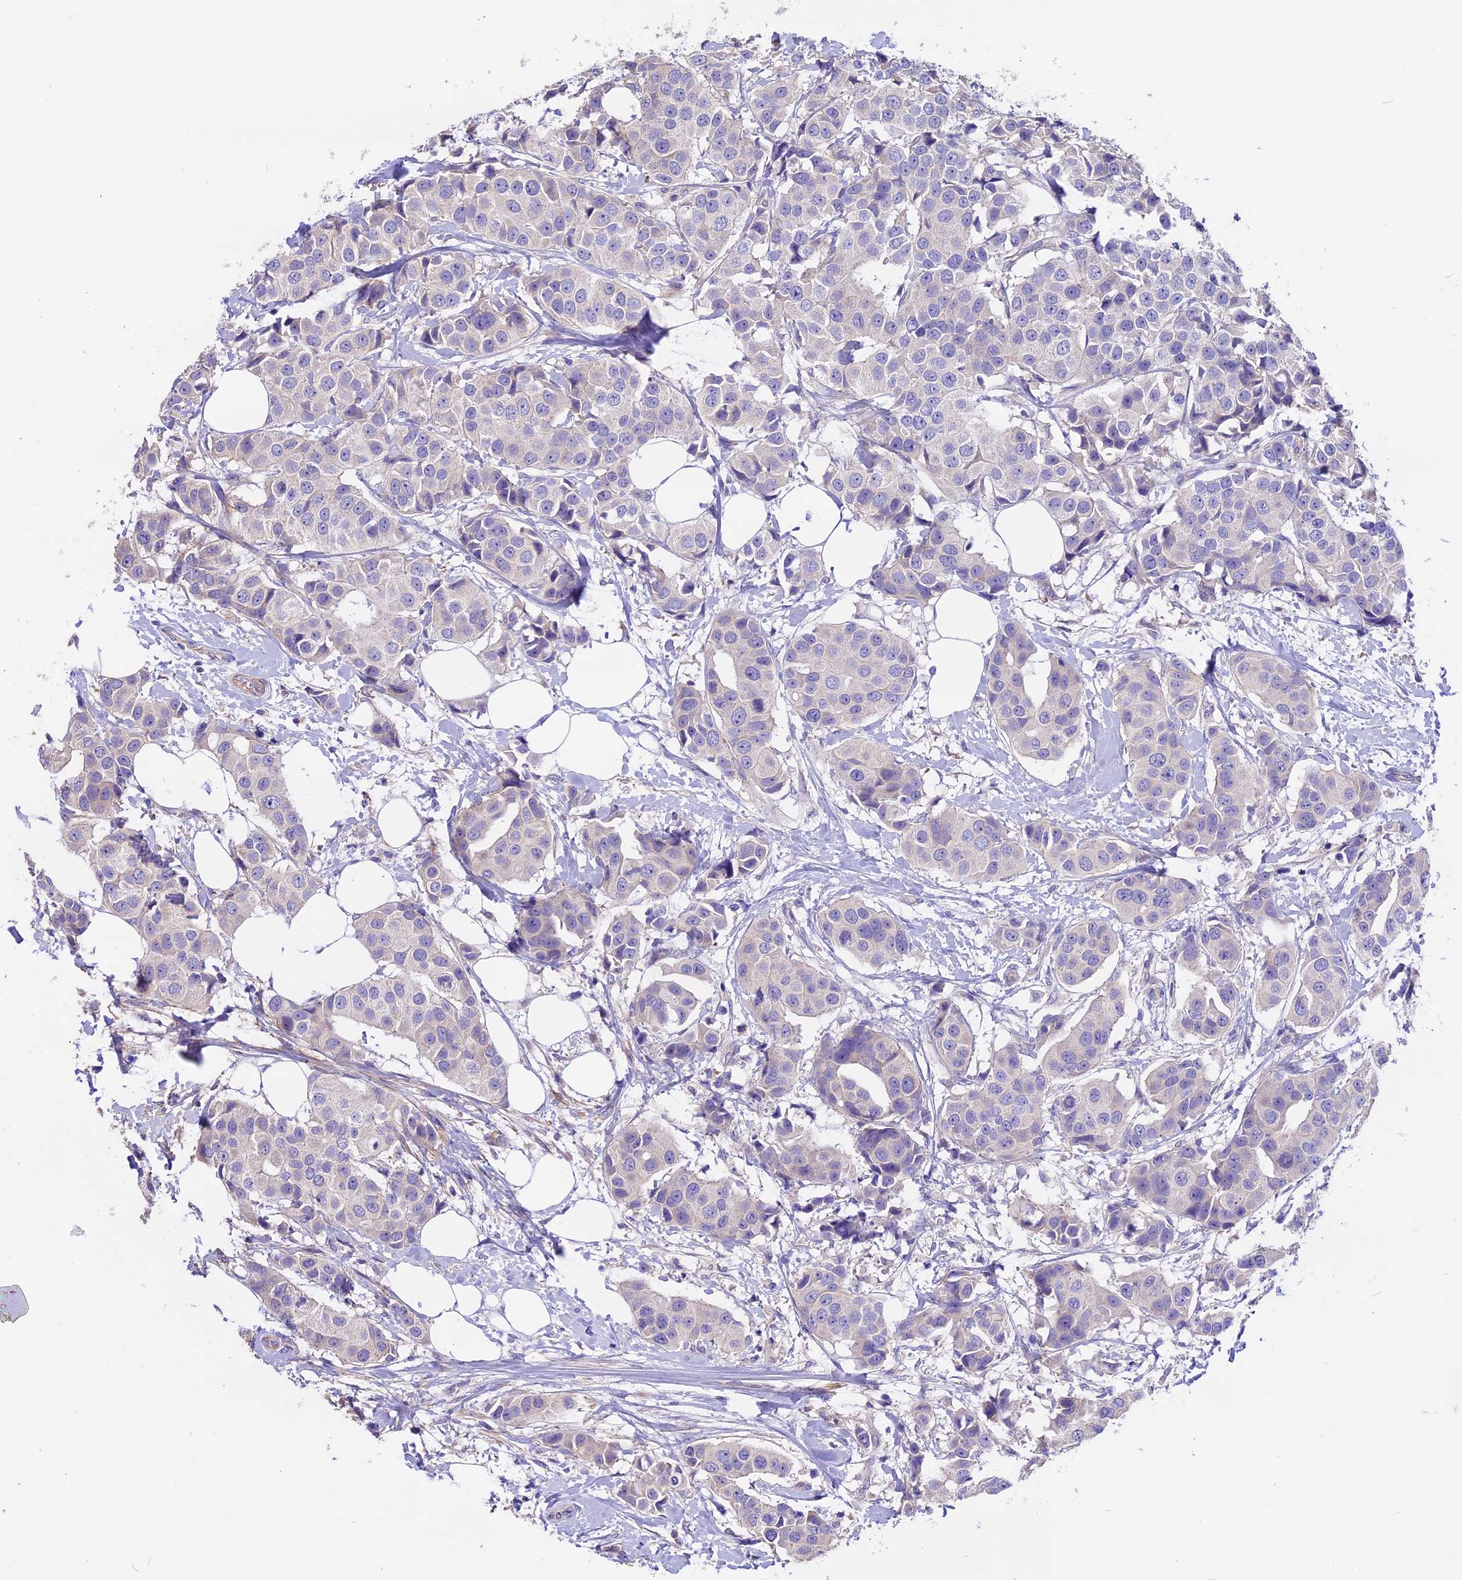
{"staining": {"intensity": "negative", "quantity": "none", "location": "none"}, "tissue": "breast cancer", "cell_type": "Tumor cells", "image_type": "cancer", "snomed": [{"axis": "morphology", "description": "Normal tissue, NOS"}, {"axis": "morphology", "description": "Duct carcinoma"}, {"axis": "topography", "description": "Breast"}], "caption": "High power microscopy image of an immunohistochemistry photomicrograph of breast cancer (infiltrating ductal carcinoma), revealing no significant expression in tumor cells.", "gene": "ANO3", "patient": {"sex": "female", "age": 39}}